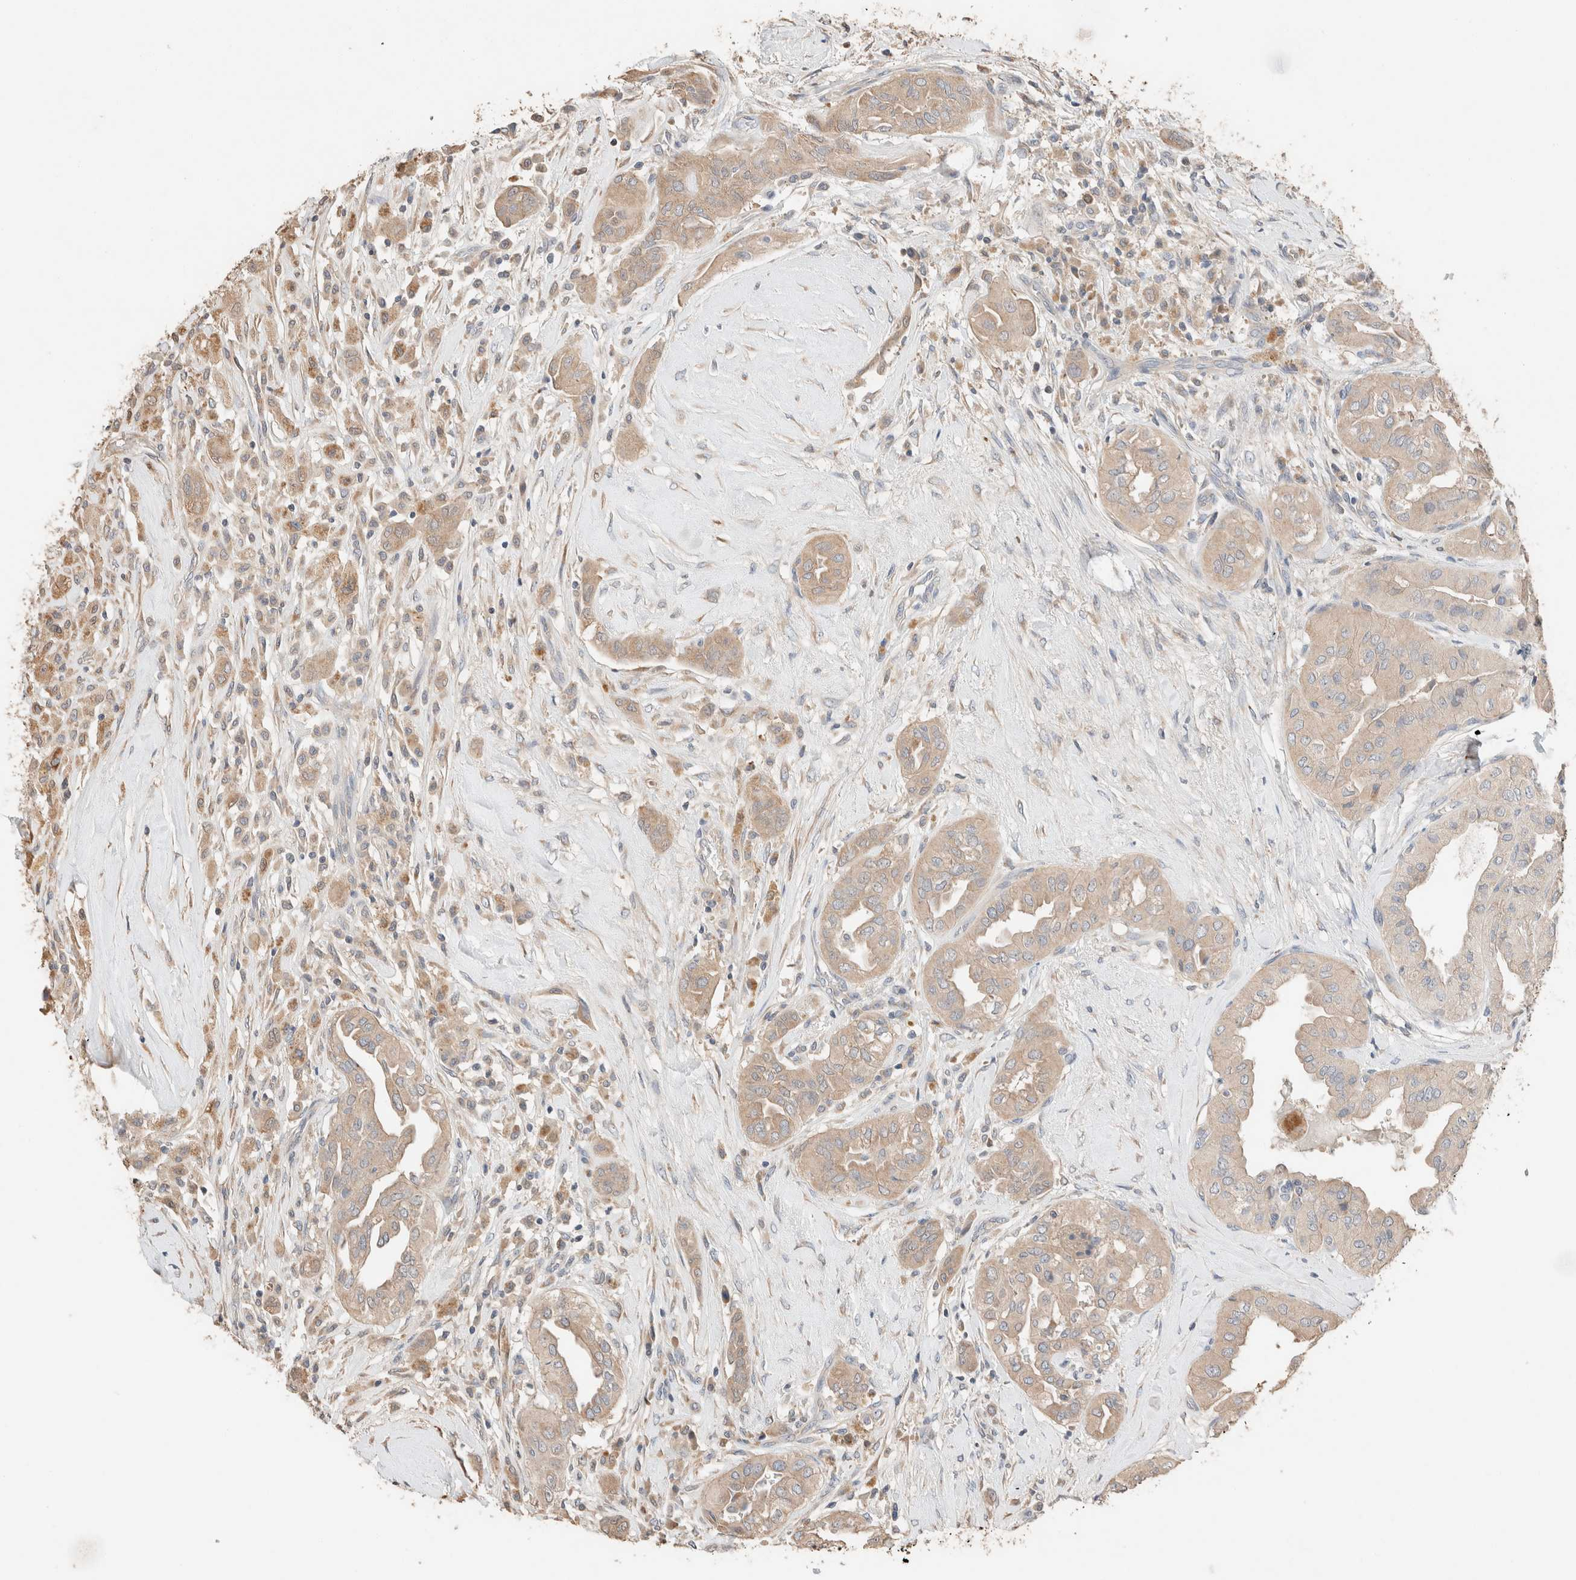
{"staining": {"intensity": "weak", "quantity": ">75%", "location": "cytoplasmic/membranous"}, "tissue": "thyroid cancer", "cell_type": "Tumor cells", "image_type": "cancer", "snomed": [{"axis": "morphology", "description": "Papillary adenocarcinoma, NOS"}, {"axis": "topography", "description": "Thyroid gland"}], "caption": "A micrograph of human thyroid cancer stained for a protein reveals weak cytoplasmic/membranous brown staining in tumor cells.", "gene": "TUBD1", "patient": {"sex": "female", "age": 59}}